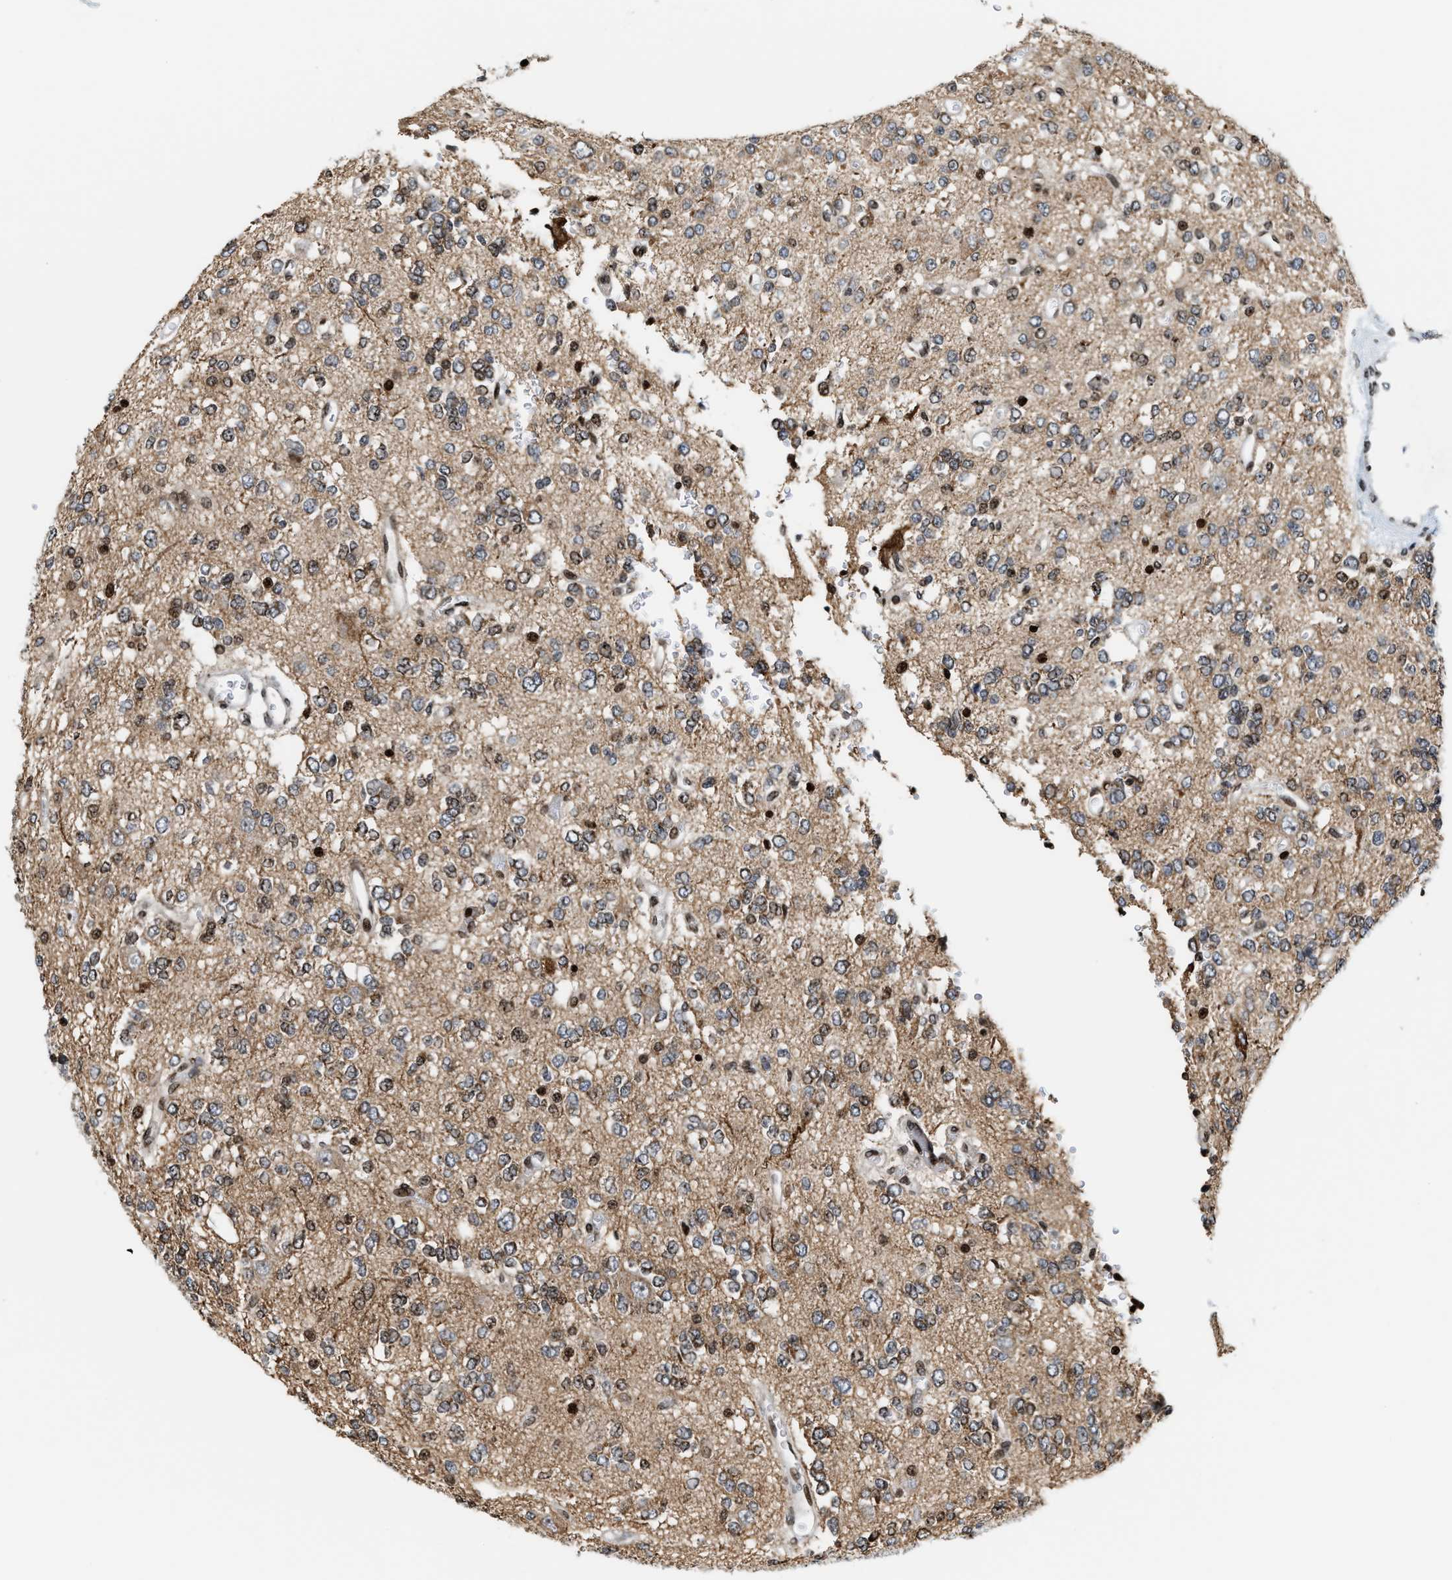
{"staining": {"intensity": "weak", "quantity": "<25%", "location": "cytoplasmic/membranous"}, "tissue": "glioma", "cell_type": "Tumor cells", "image_type": "cancer", "snomed": [{"axis": "morphology", "description": "Glioma, malignant, Low grade"}, {"axis": "topography", "description": "Brain"}], "caption": "Image shows no protein staining in tumor cells of malignant glioma (low-grade) tissue.", "gene": "PDZD2", "patient": {"sex": "male", "age": 38}}